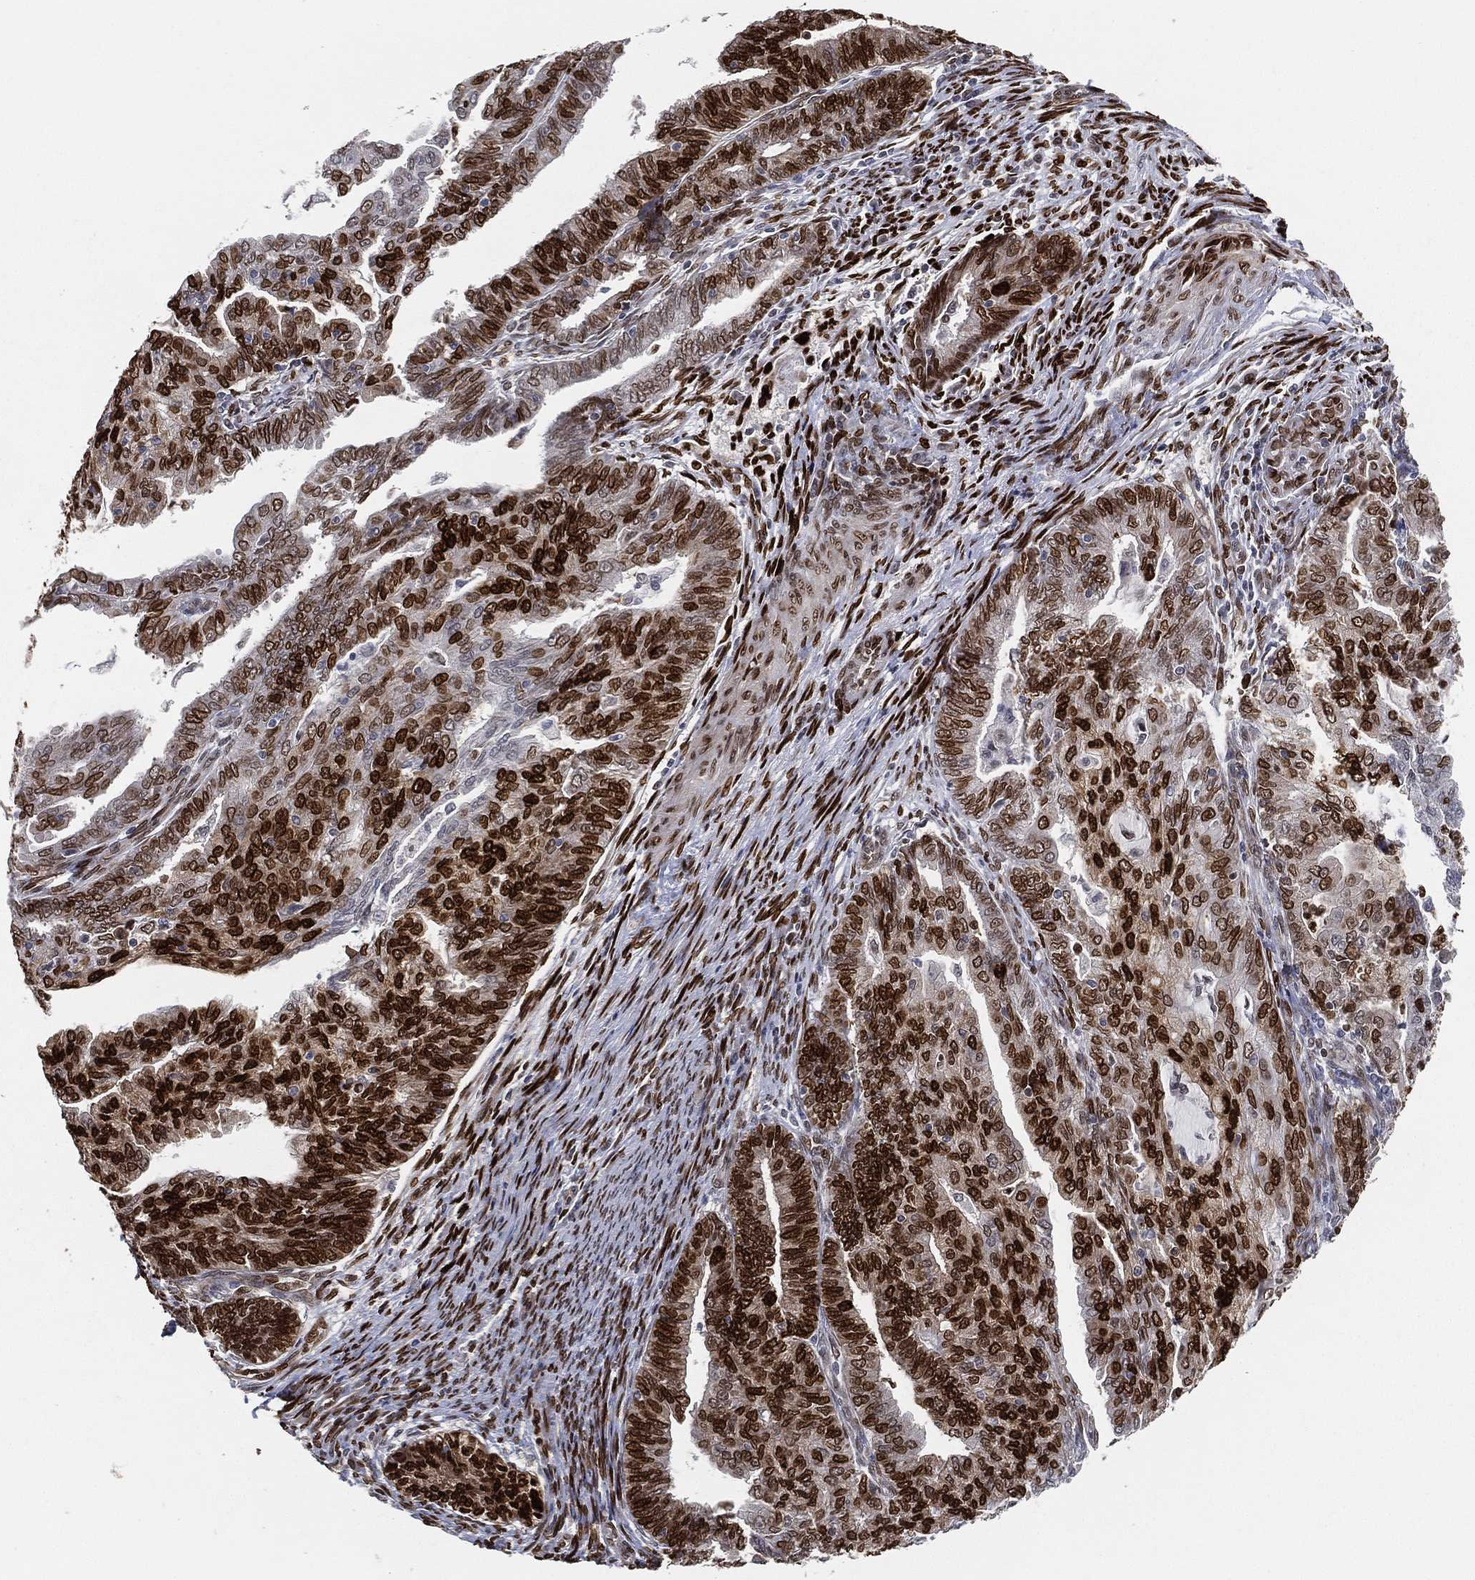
{"staining": {"intensity": "strong", "quantity": "25%-75%", "location": "nuclear"}, "tissue": "endometrial cancer", "cell_type": "Tumor cells", "image_type": "cancer", "snomed": [{"axis": "morphology", "description": "Adenocarcinoma, NOS"}, {"axis": "topography", "description": "Endometrium"}], "caption": "Endometrial cancer (adenocarcinoma) was stained to show a protein in brown. There is high levels of strong nuclear staining in approximately 25%-75% of tumor cells.", "gene": "LMNB1", "patient": {"sex": "female", "age": 82}}